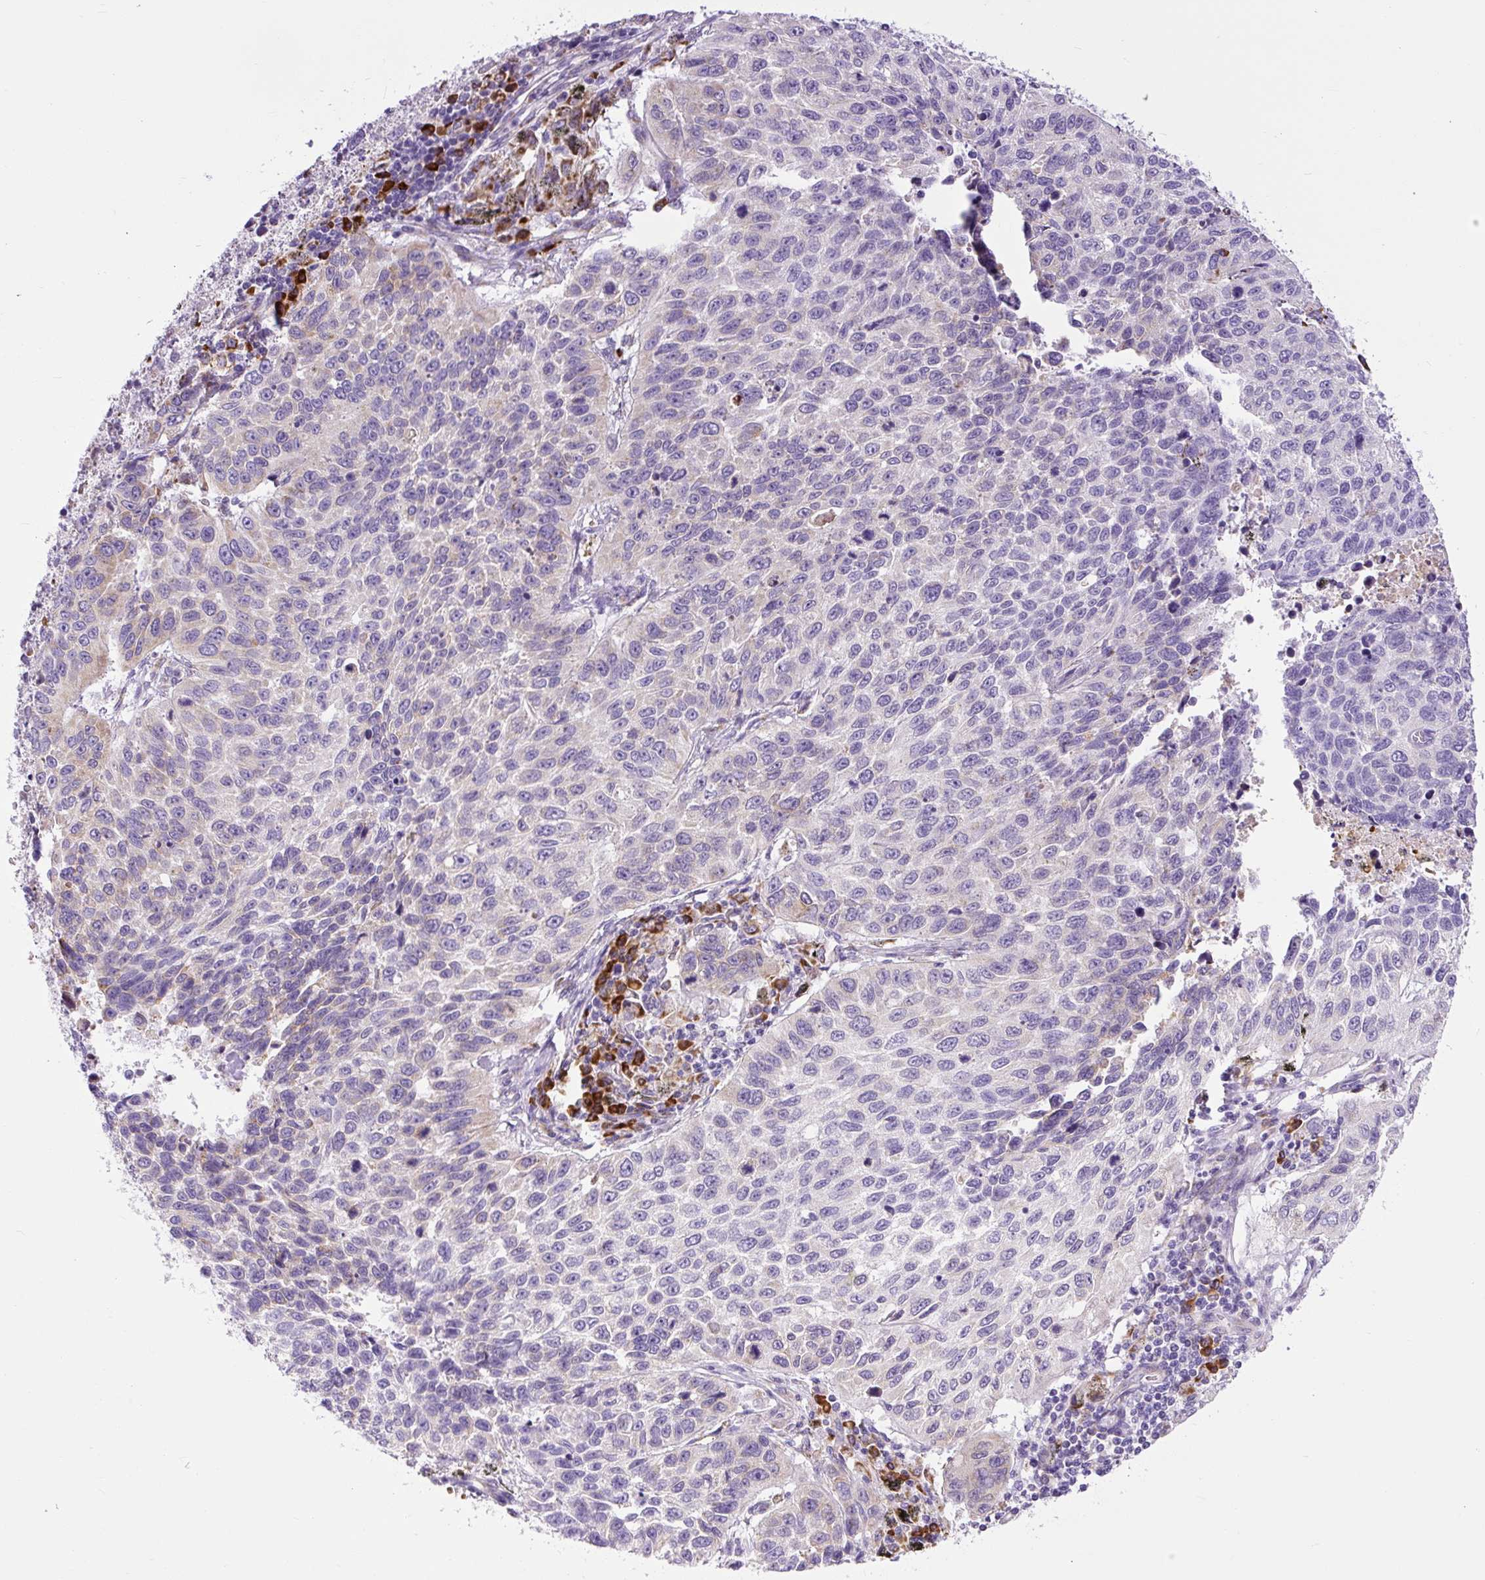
{"staining": {"intensity": "negative", "quantity": "none", "location": "none"}, "tissue": "lung cancer", "cell_type": "Tumor cells", "image_type": "cancer", "snomed": [{"axis": "morphology", "description": "Squamous cell carcinoma, NOS"}, {"axis": "topography", "description": "Lung"}], "caption": "A histopathology image of lung cancer (squamous cell carcinoma) stained for a protein shows no brown staining in tumor cells. (DAB immunohistochemistry (IHC) visualized using brightfield microscopy, high magnification).", "gene": "DDOST", "patient": {"sex": "male", "age": 62}}